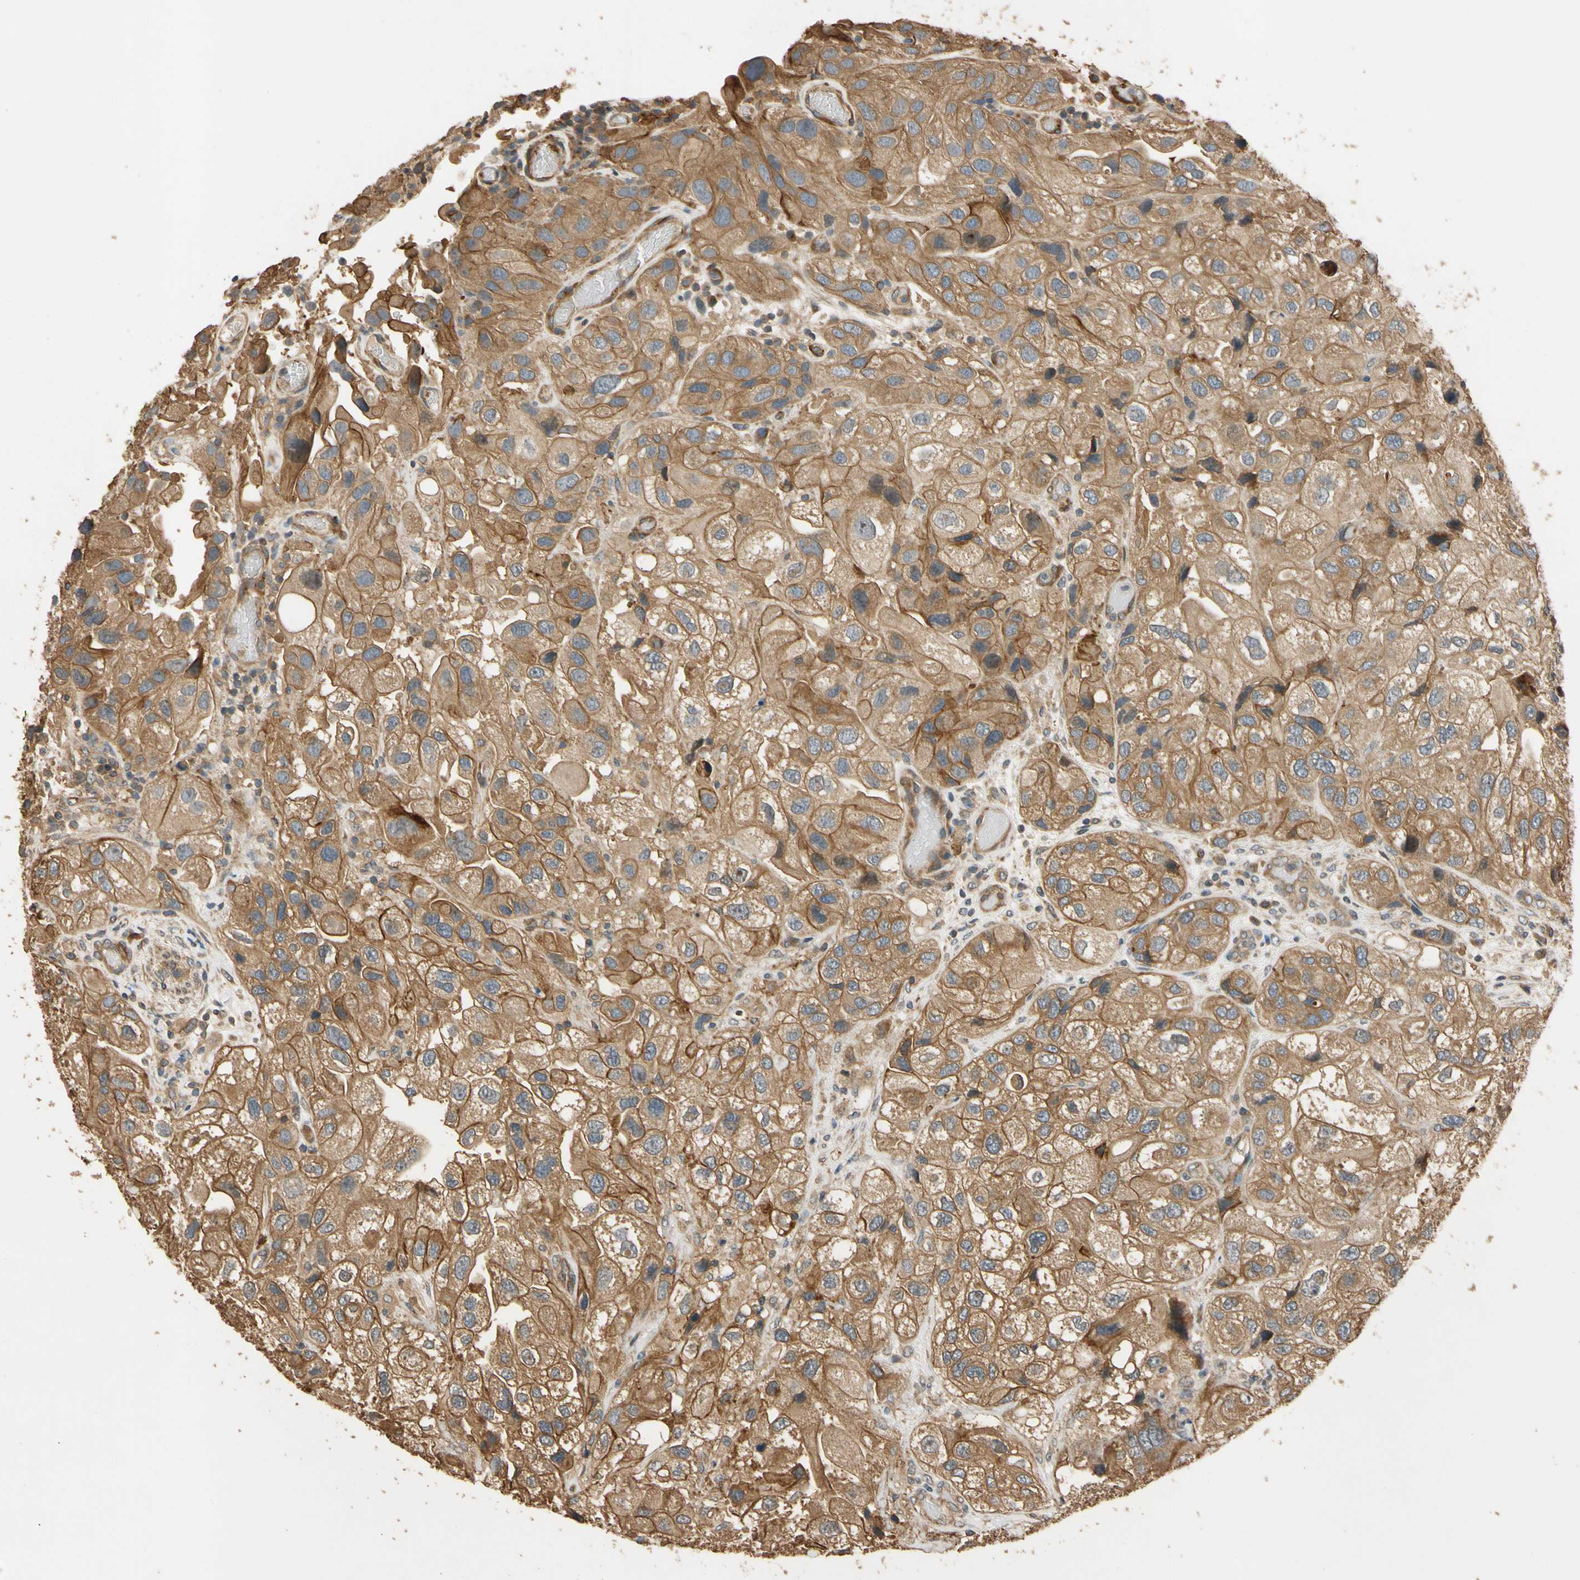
{"staining": {"intensity": "moderate", "quantity": ">75%", "location": "cytoplasmic/membranous"}, "tissue": "urothelial cancer", "cell_type": "Tumor cells", "image_type": "cancer", "snomed": [{"axis": "morphology", "description": "Urothelial carcinoma, High grade"}, {"axis": "topography", "description": "Urinary bladder"}], "caption": "A medium amount of moderate cytoplasmic/membranous positivity is seen in approximately >75% of tumor cells in urothelial carcinoma (high-grade) tissue. The protein is shown in brown color, while the nuclei are stained blue.", "gene": "MGRN1", "patient": {"sex": "female", "age": 64}}